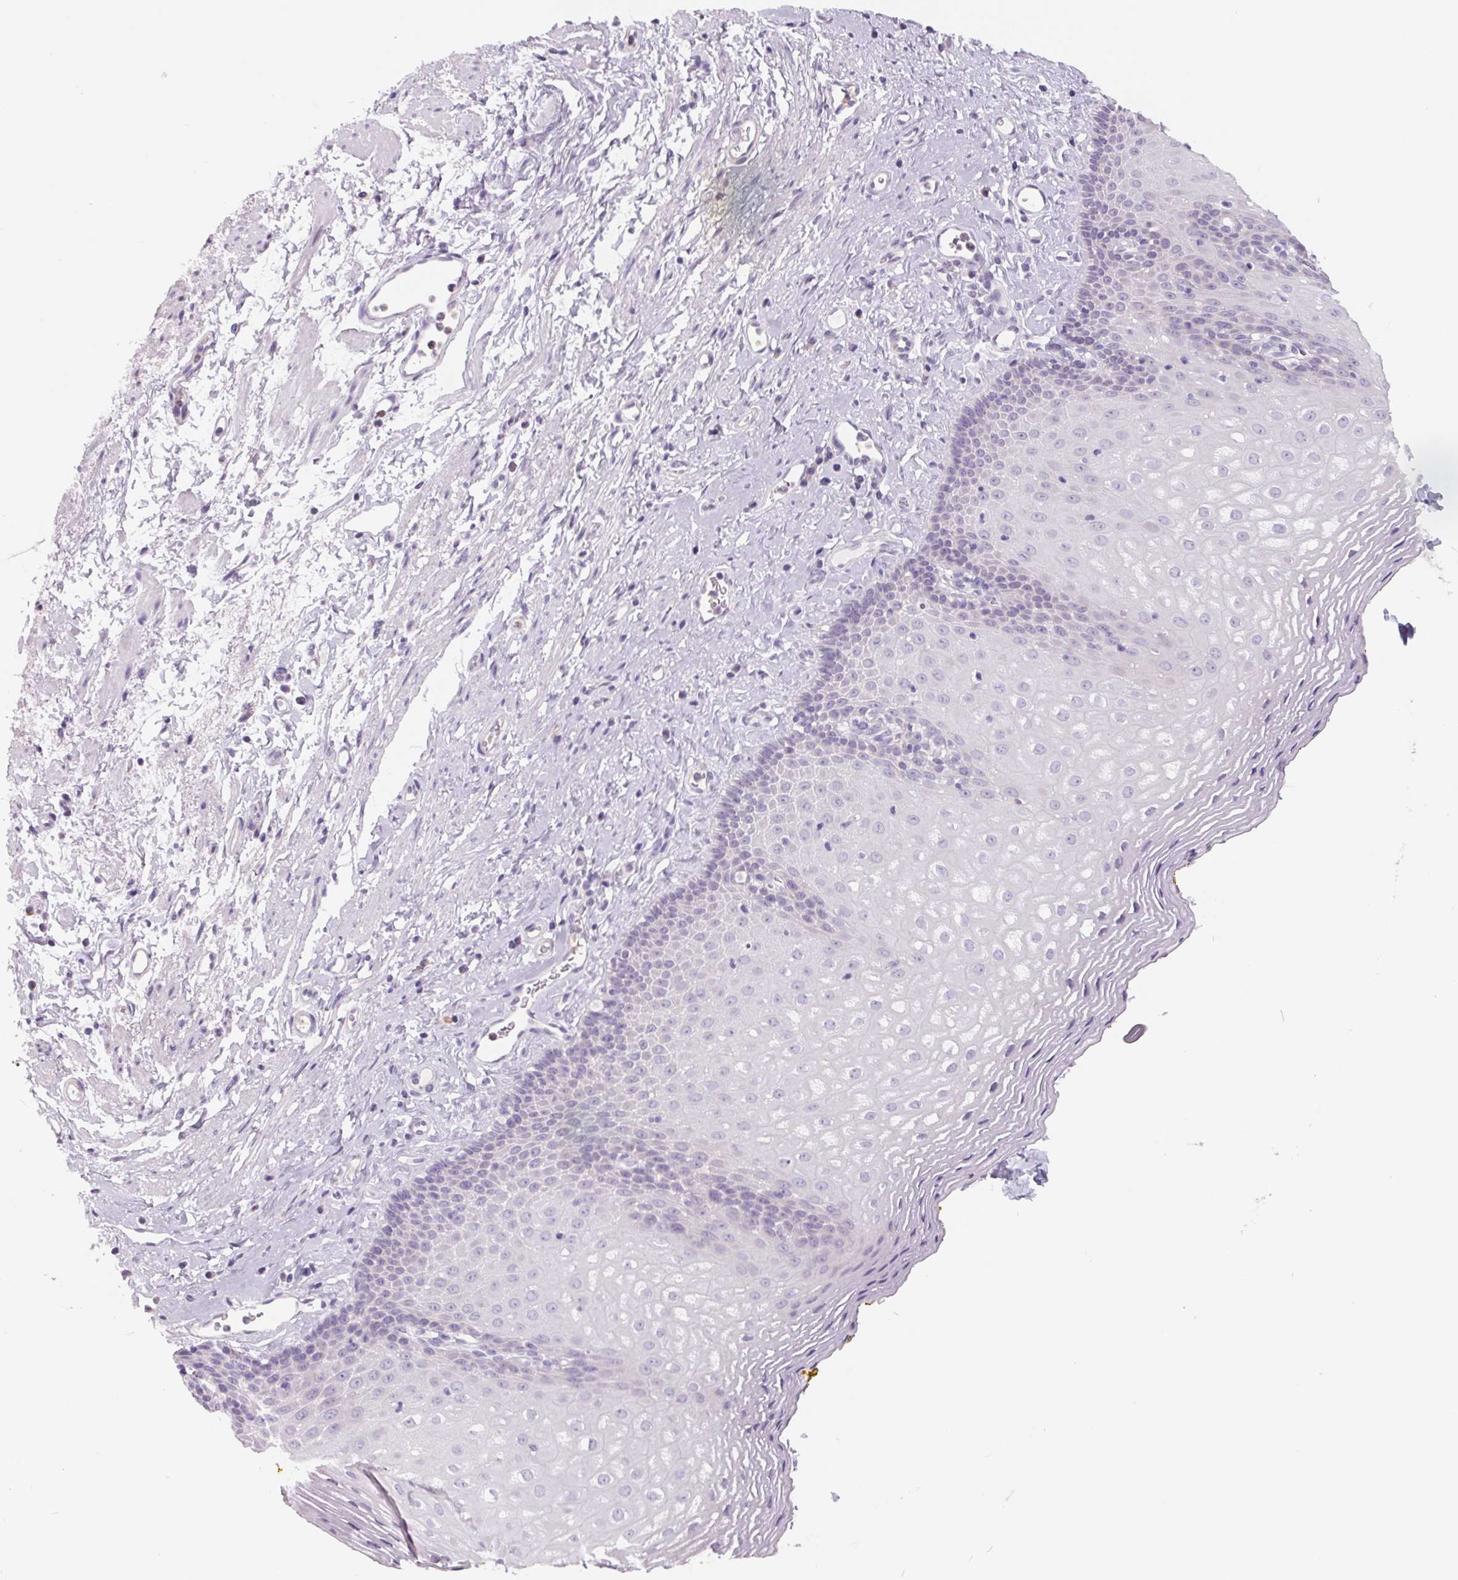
{"staining": {"intensity": "negative", "quantity": "none", "location": "none"}, "tissue": "esophagus", "cell_type": "Squamous epithelial cells", "image_type": "normal", "snomed": [{"axis": "morphology", "description": "Normal tissue, NOS"}, {"axis": "topography", "description": "Esophagus"}], "caption": "IHC image of normal esophagus: human esophagus stained with DAB displays no significant protein staining in squamous epithelial cells. (DAB (3,3'-diaminobenzidine) immunohistochemistry (IHC) visualized using brightfield microscopy, high magnification).", "gene": "FTCD", "patient": {"sex": "female", "age": 68}}